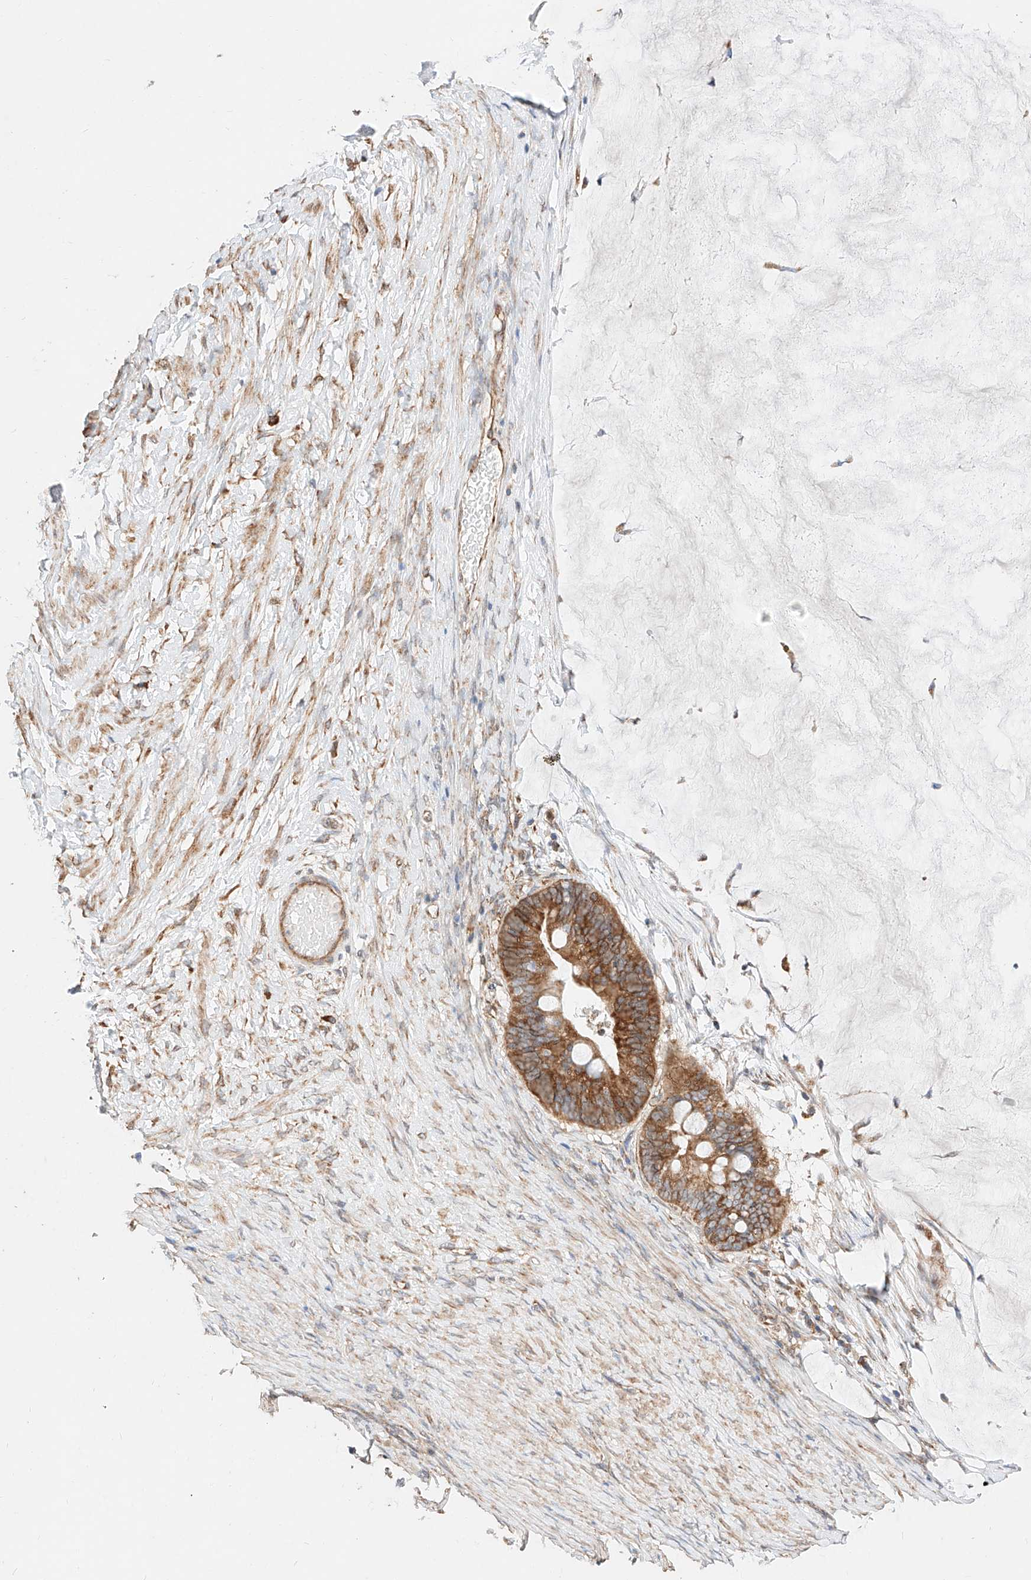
{"staining": {"intensity": "moderate", "quantity": ">75%", "location": "cytoplasmic/membranous"}, "tissue": "ovarian cancer", "cell_type": "Tumor cells", "image_type": "cancer", "snomed": [{"axis": "morphology", "description": "Cystadenocarcinoma, mucinous, NOS"}, {"axis": "topography", "description": "Ovary"}], "caption": "Moderate cytoplasmic/membranous expression is identified in approximately >75% of tumor cells in mucinous cystadenocarcinoma (ovarian). Using DAB (3,3'-diaminobenzidine) (brown) and hematoxylin (blue) stains, captured at high magnification using brightfield microscopy.", "gene": "ATP9B", "patient": {"sex": "female", "age": 61}}